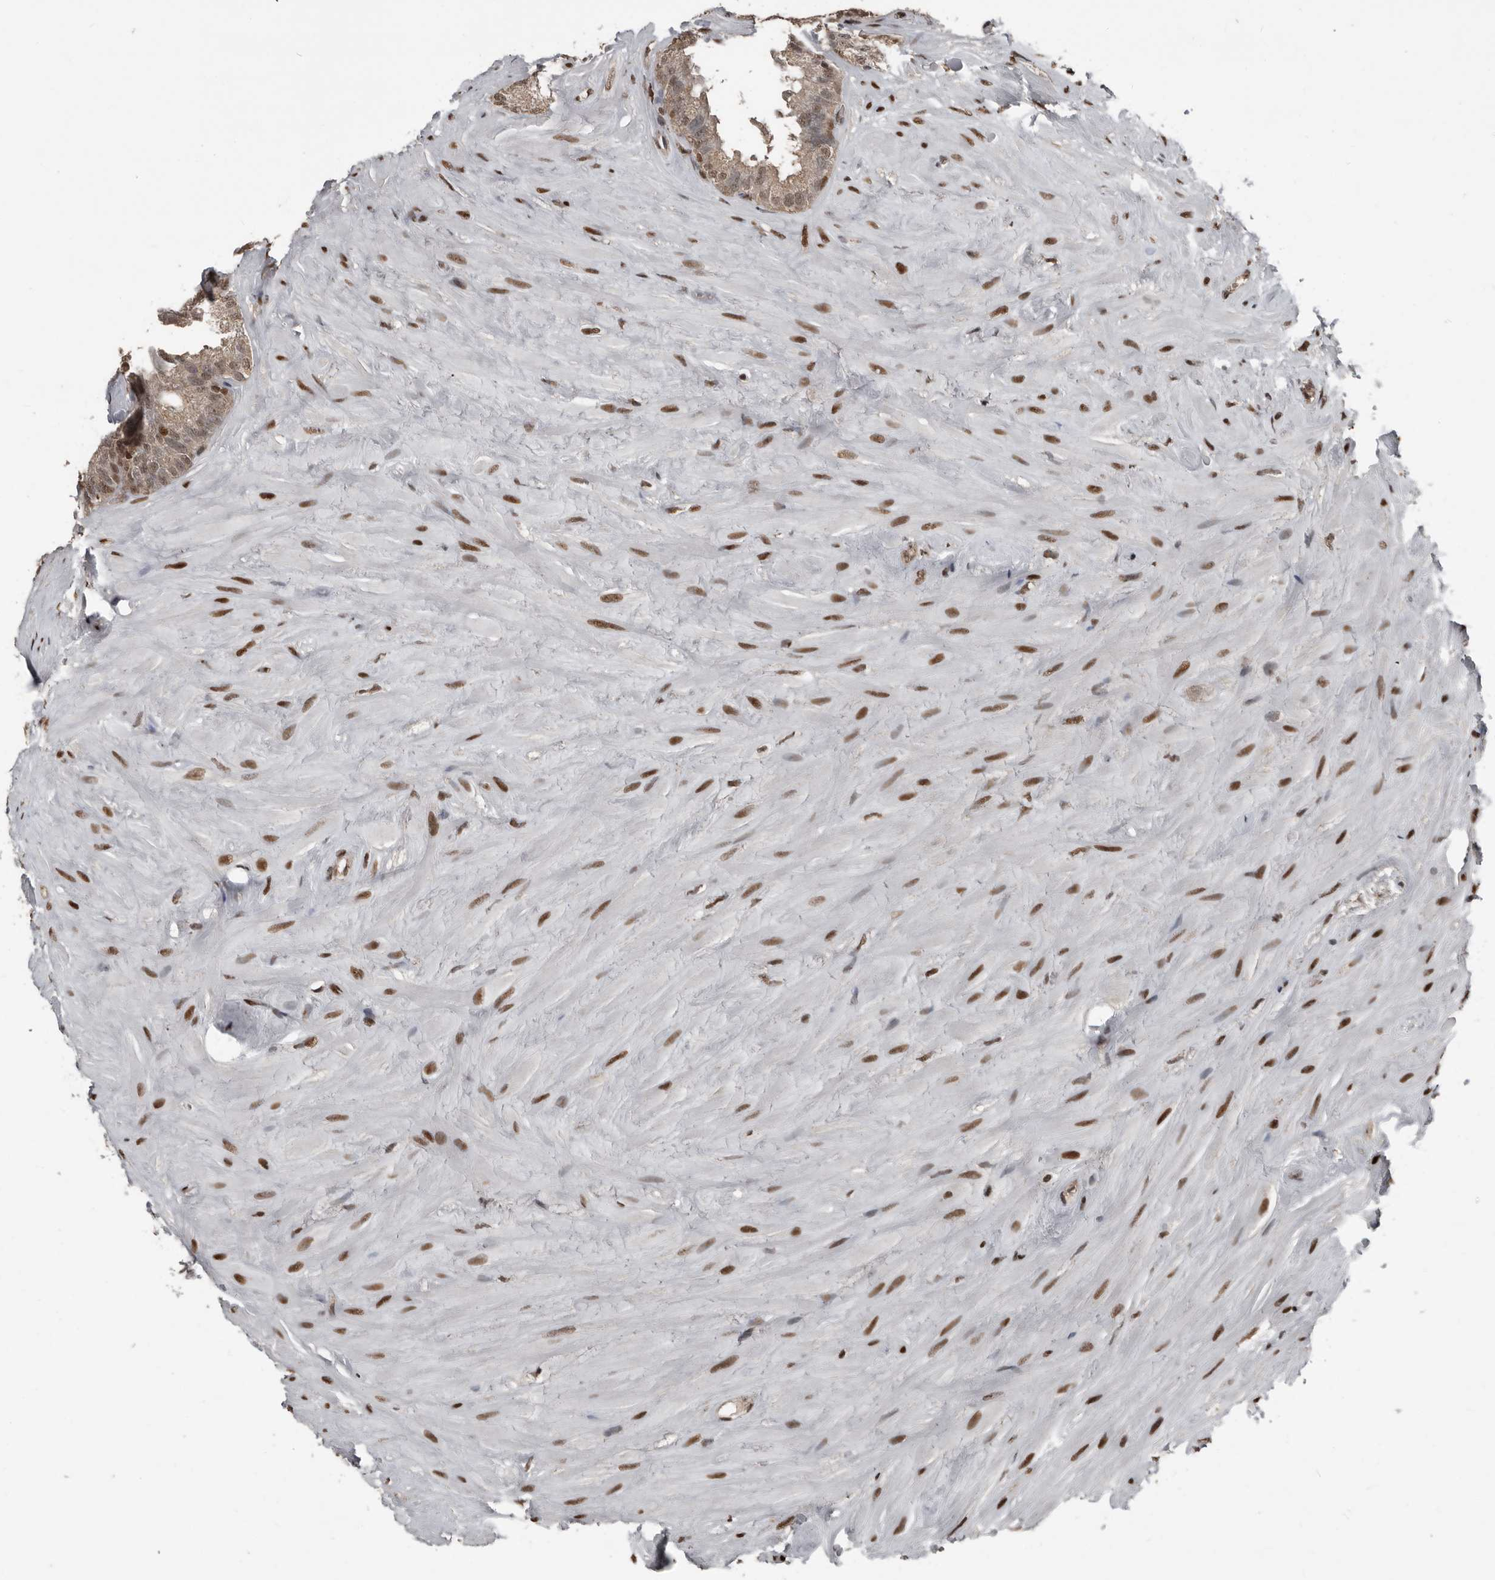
{"staining": {"intensity": "moderate", "quantity": "25%-75%", "location": "nuclear"}, "tissue": "seminal vesicle", "cell_type": "Glandular cells", "image_type": "normal", "snomed": [{"axis": "morphology", "description": "Normal tissue, NOS"}, {"axis": "topography", "description": "Seminal veicle"}], "caption": "An immunohistochemistry photomicrograph of benign tissue is shown. Protein staining in brown labels moderate nuclear positivity in seminal vesicle within glandular cells. (IHC, brightfield microscopy, high magnification).", "gene": "CHD1L", "patient": {"sex": "male", "age": 80}}